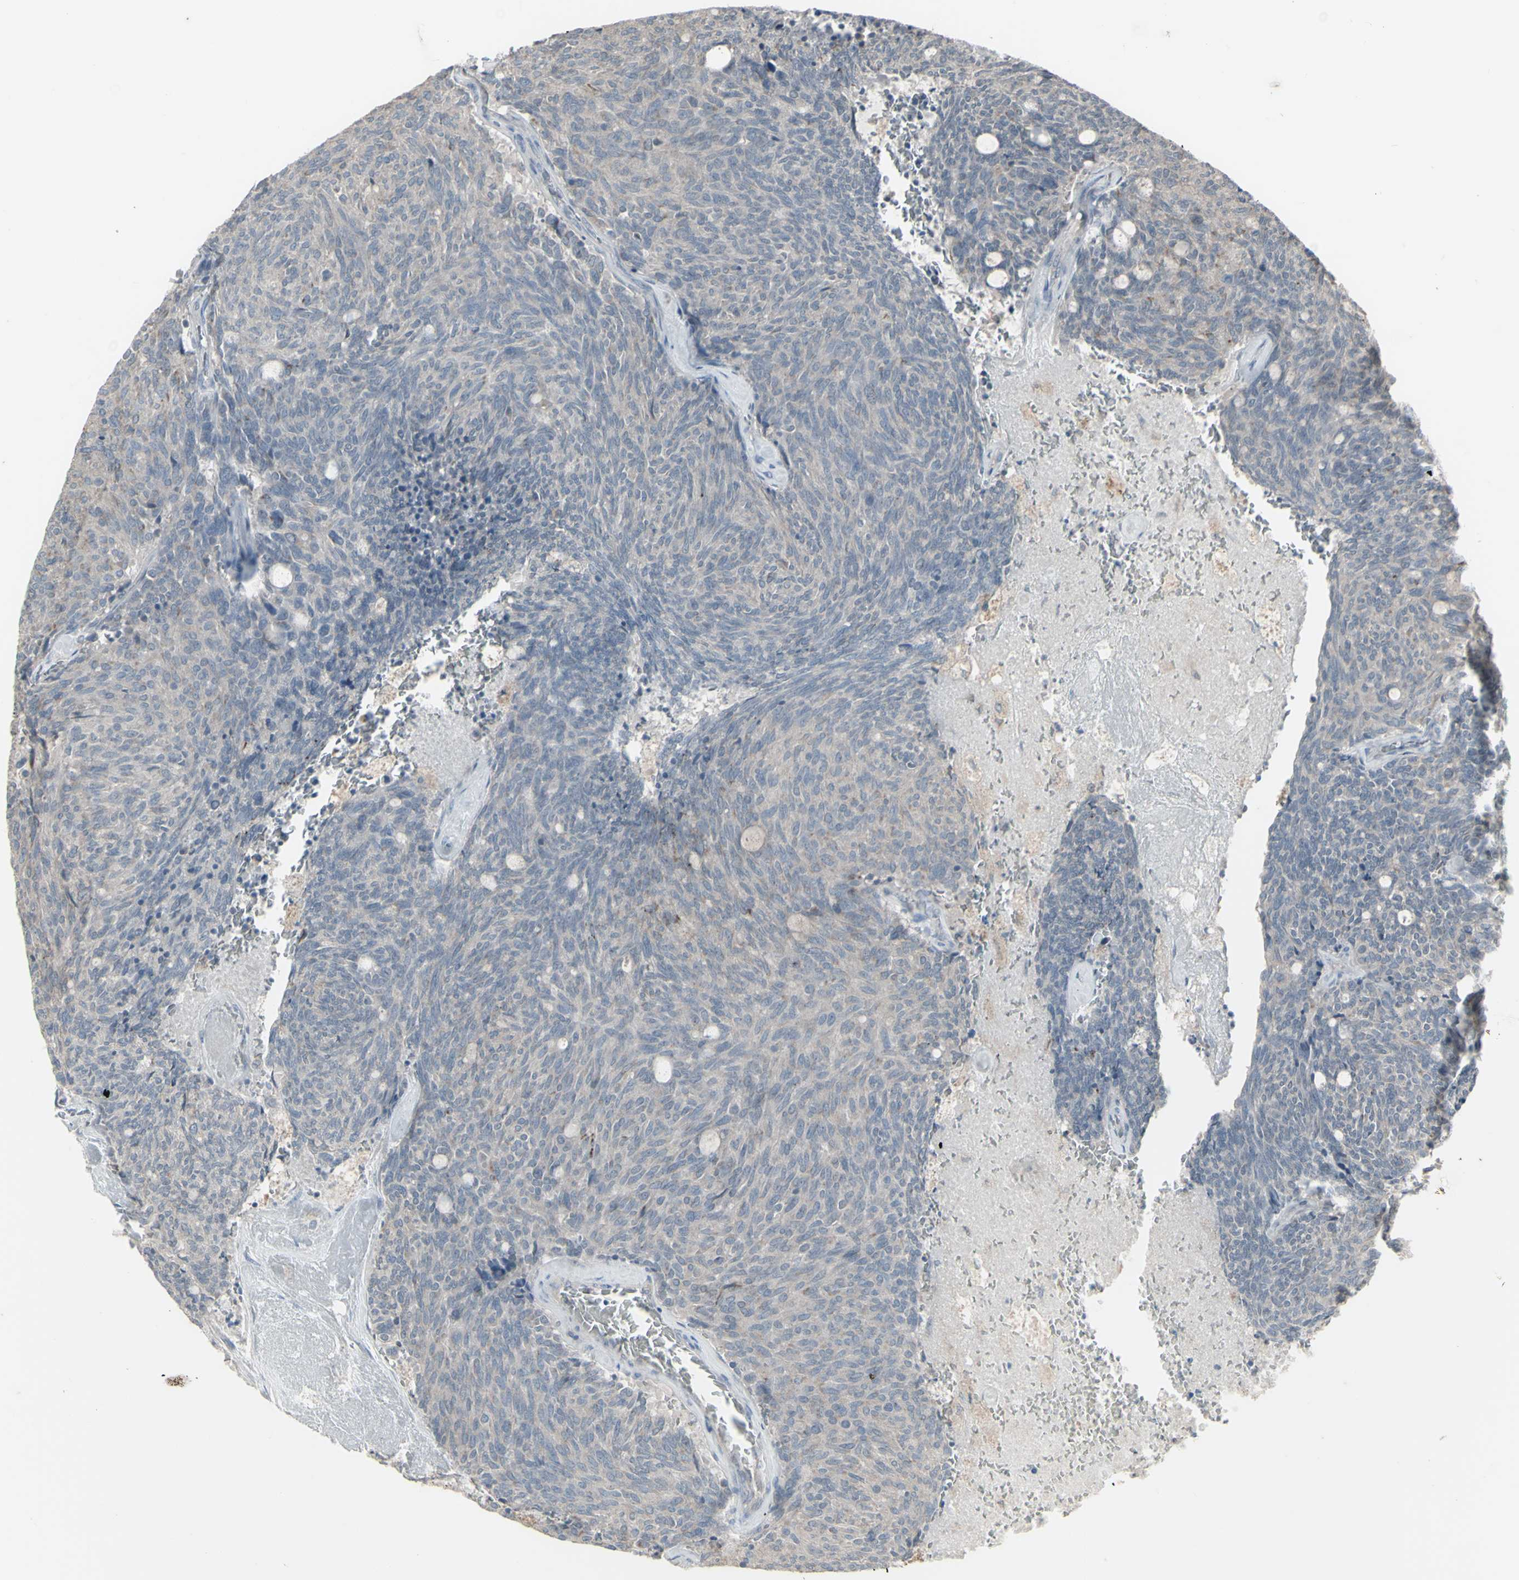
{"staining": {"intensity": "negative", "quantity": "none", "location": "none"}, "tissue": "carcinoid", "cell_type": "Tumor cells", "image_type": "cancer", "snomed": [{"axis": "morphology", "description": "Carcinoid, malignant, NOS"}, {"axis": "topography", "description": "Pancreas"}], "caption": "High magnification brightfield microscopy of carcinoid stained with DAB (3,3'-diaminobenzidine) (brown) and counterstained with hematoxylin (blue): tumor cells show no significant positivity.", "gene": "CSK", "patient": {"sex": "female", "age": 54}}